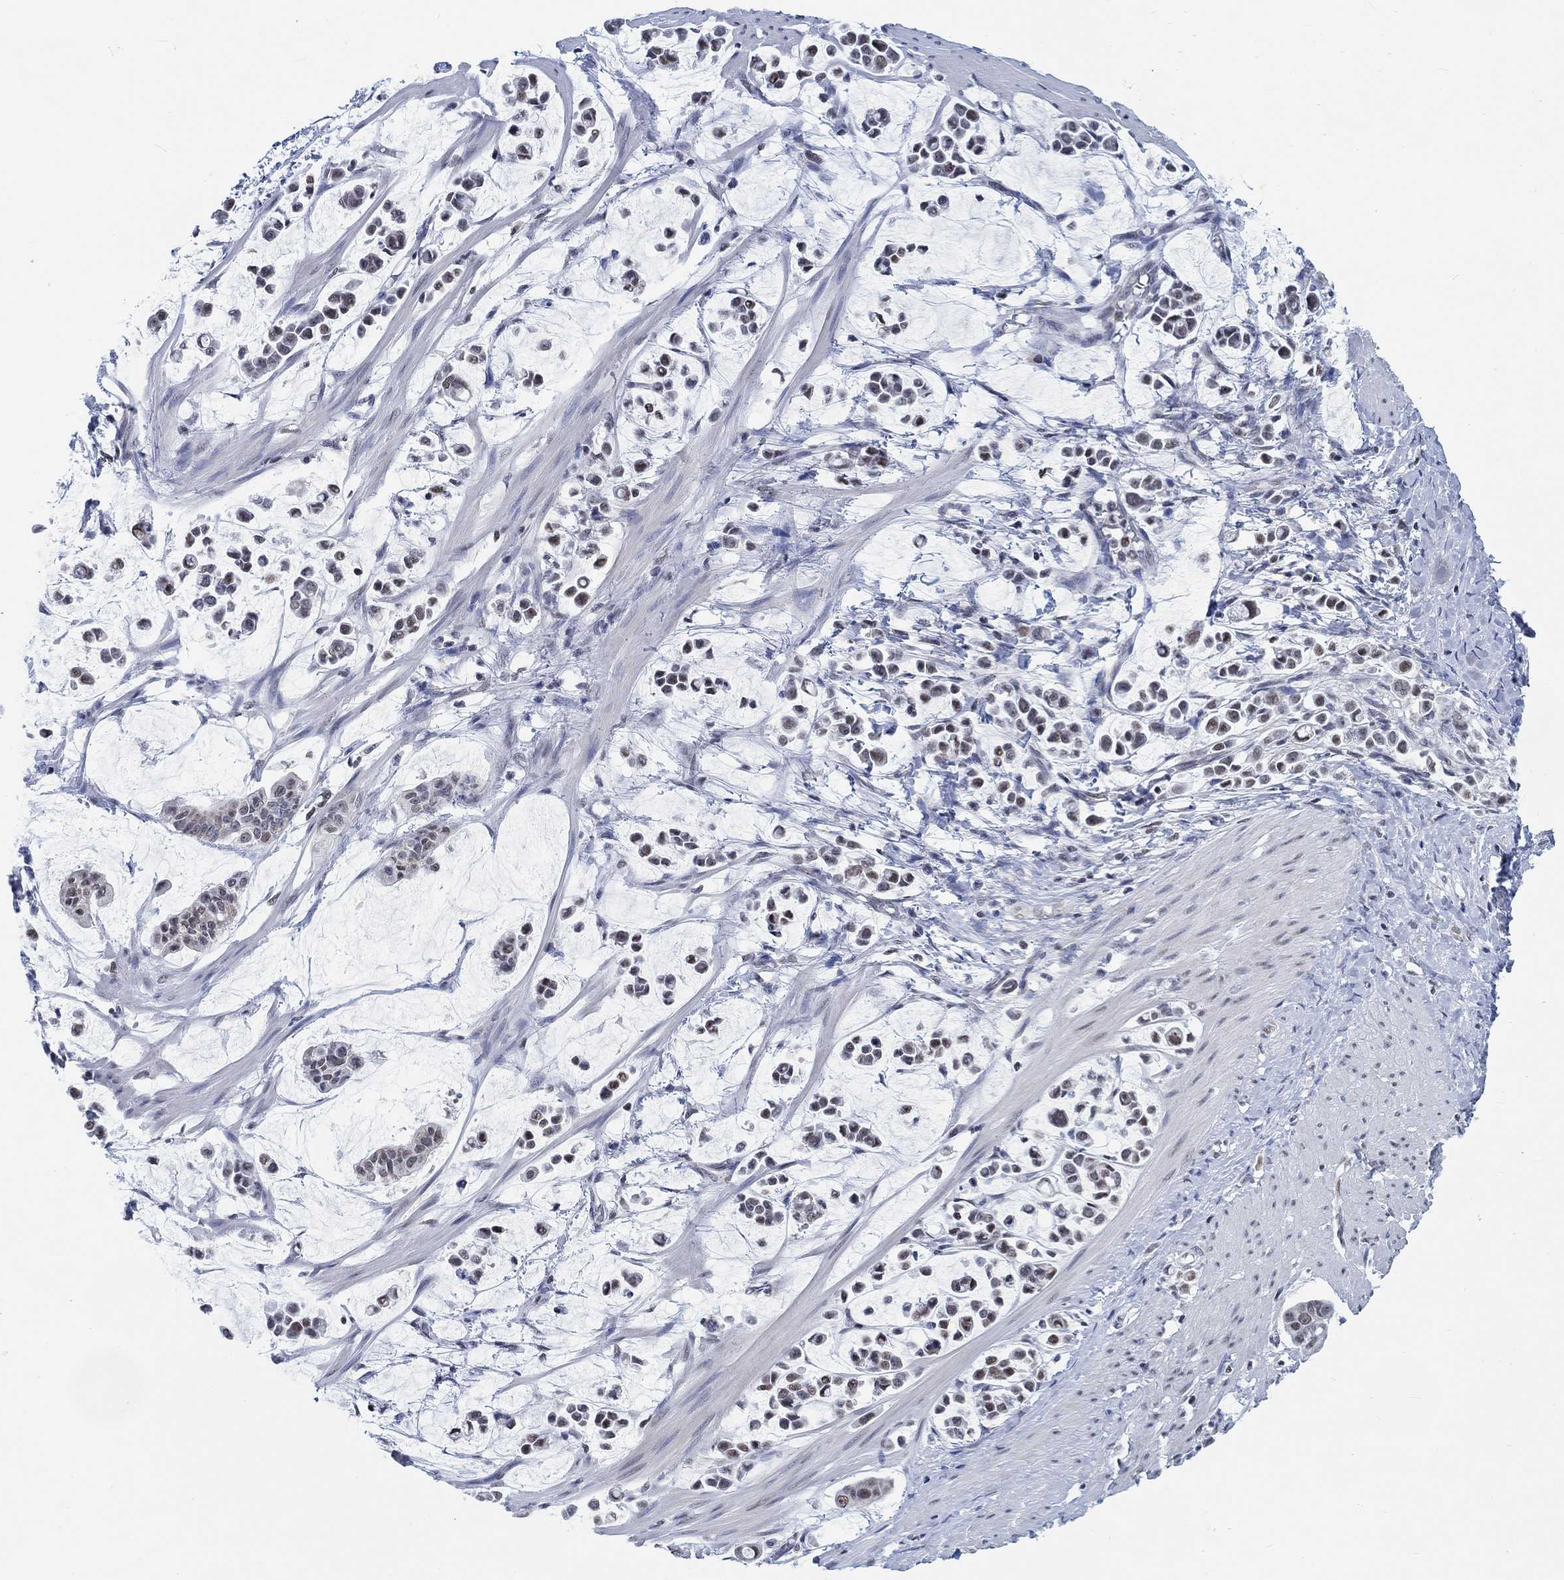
{"staining": {"intensity": "negative", "quantity": "none", "location": "none"}, "tissue": "stomach cancer", "cell_type": "Tumor cells", "image_type": "cancer", "snomed": [{"axis": "morphology", "description": "Adenocarcinoma, NOS"}, {"axis": "topography", "description": "Stomach"}], "caption": "Immunohistochemical staining of human stomach cancer exhibits no significant positivity in tumor cells. Brightfield microscopy of IHC stained with DAB (brown) and hematoxylin (blue), captured at high magnification.", "gene": "KCNH8", "patient": {"sex": "male", "age": 82}}